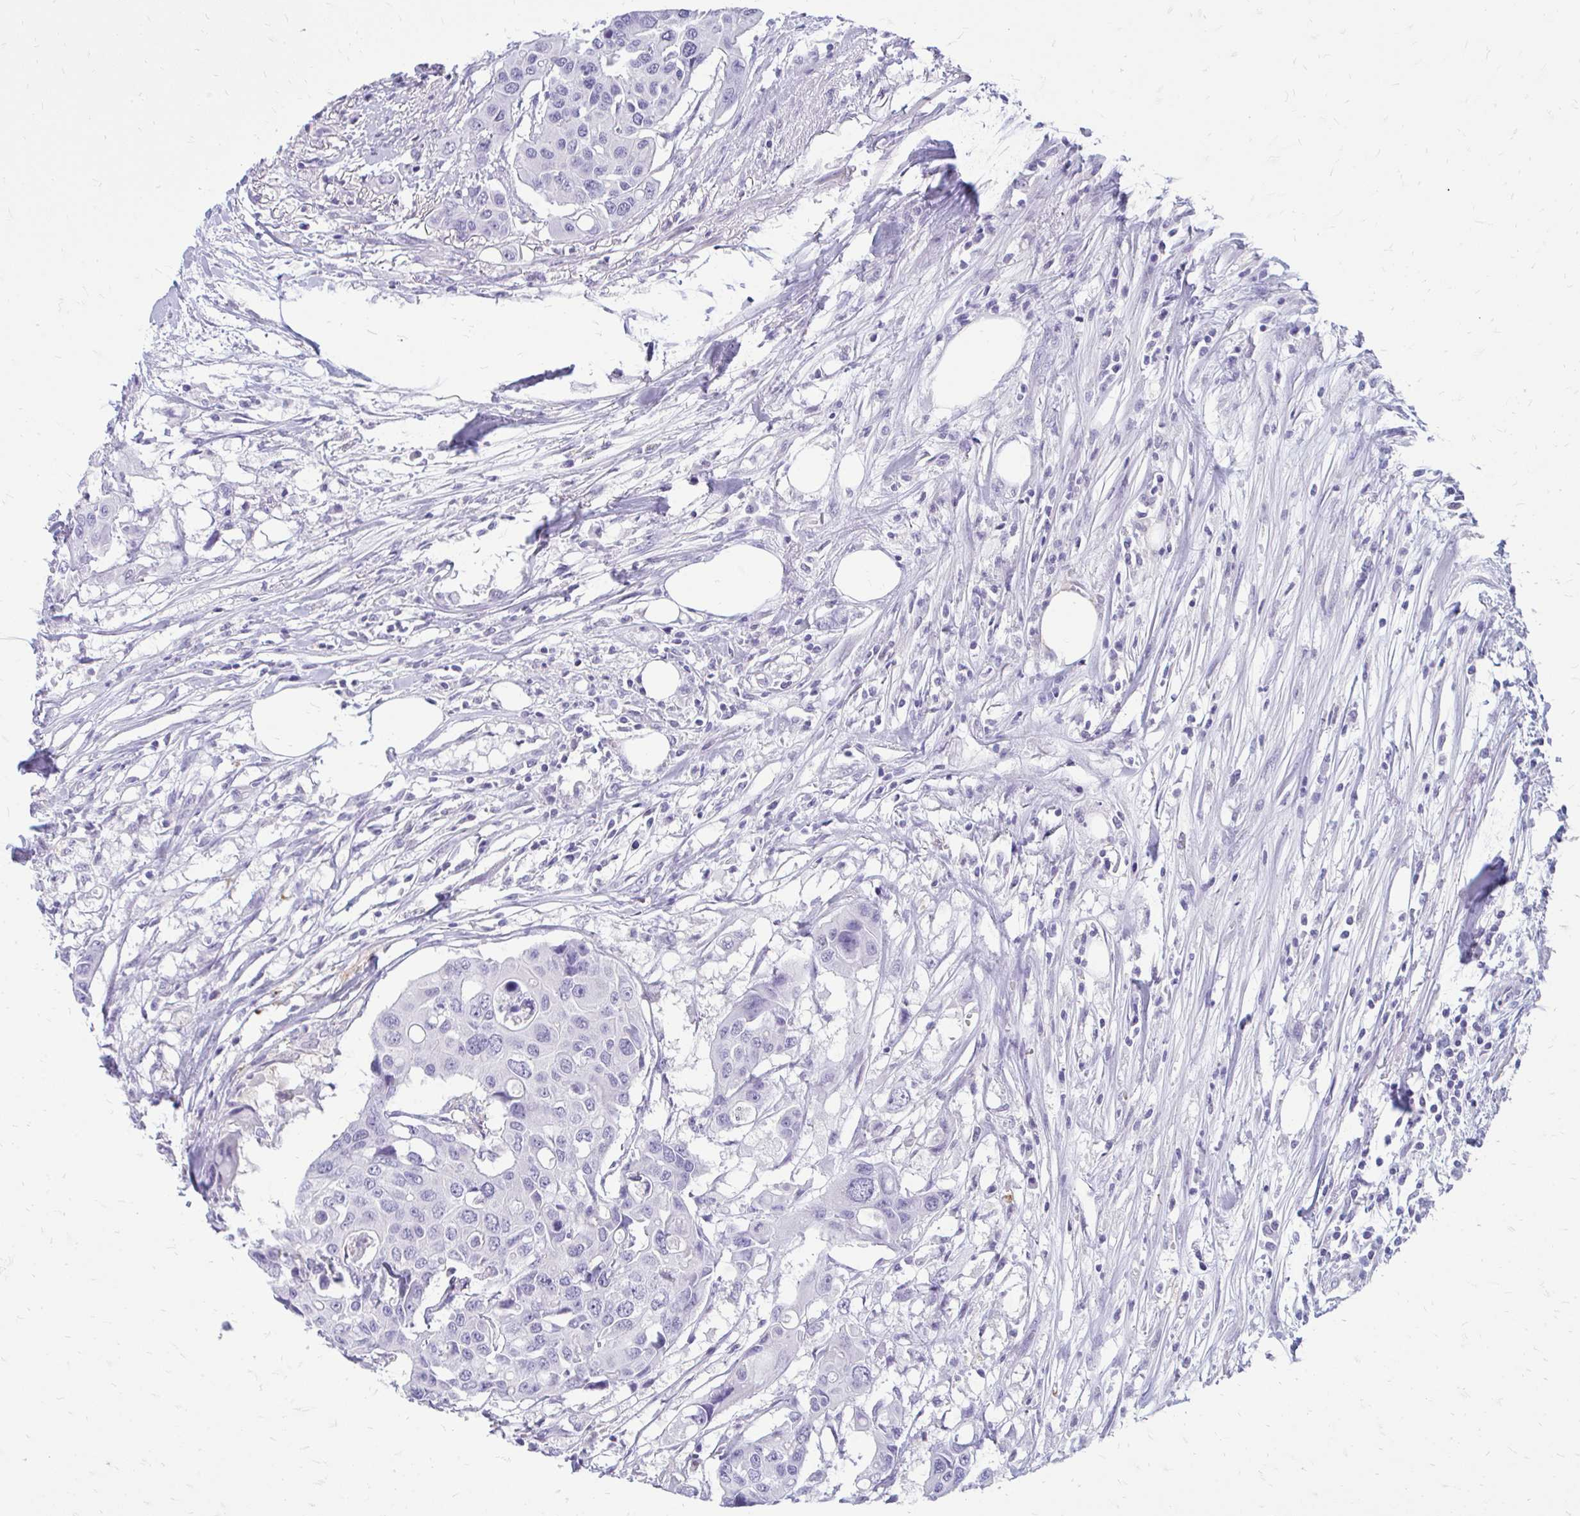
{"staining": {"intensity": "negative", "quantity": "none", "location": "none"}, "tissue": "colorectal cancer", "cell_type": "Tumor cells", "image_type": "cancer", "snomed": [{"axis": "morphology", "description": "Adenocarcinoma, NOS"}, {"axis": "topography", "description": "Colon"}], "caption": "Histopathology image shows no significant protein staining in tumor cells of colorectal adenocarcinoma.", "gene": "FABP3", "patient": {"sex": "male", "age": 77}}